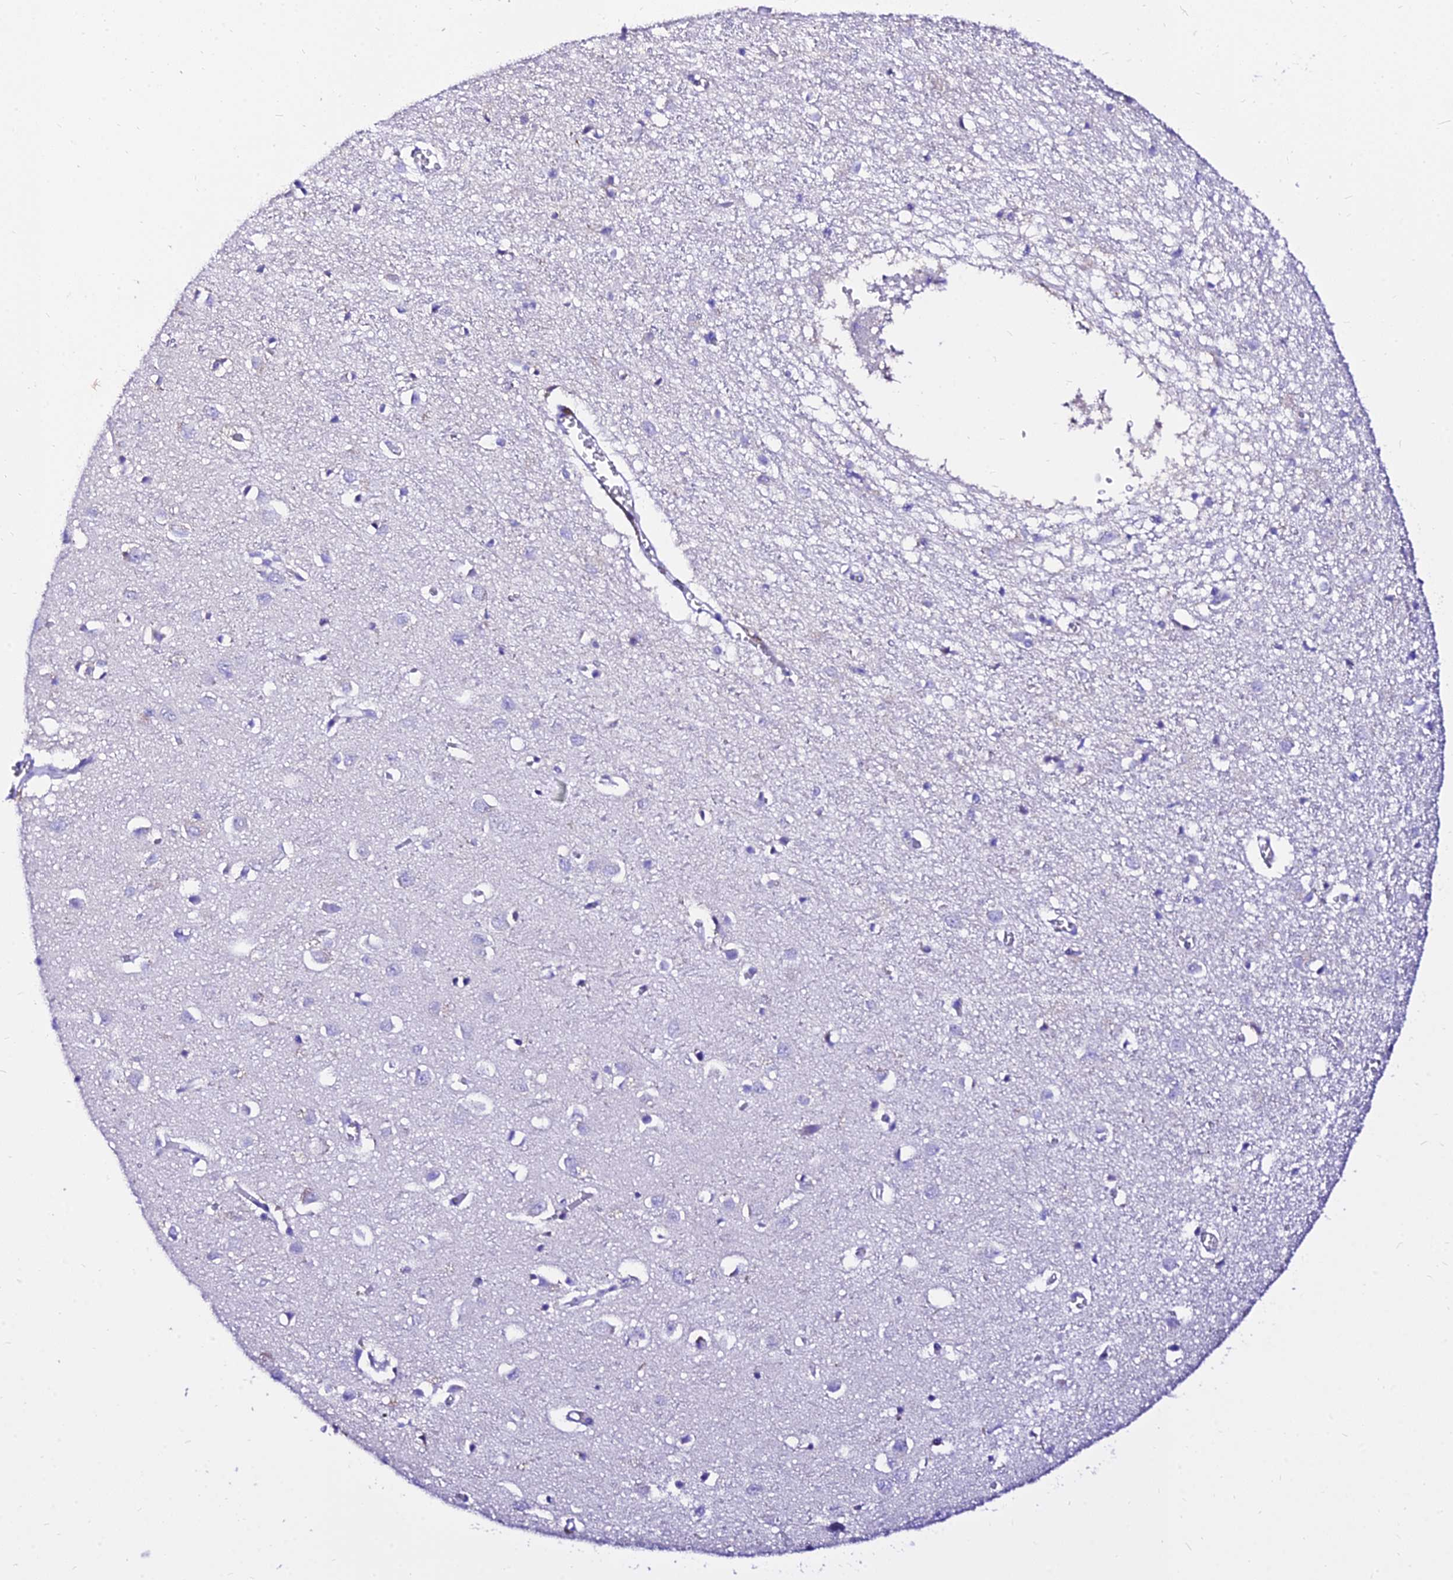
{"staining": {"intensity": "negative", "quantity": "none", "location": "none"}, "tissue": "cerebral cortex", "cell_type": "Endothelial cells", "image_type": "normal", "snomed": [{"axis": "morphology", "description": "Normal tissue, NOS"}, {"axis": "topography", "description": "Cerebral cortex"}], "caption": "IHC micrograph of unremarkable cerebral cortex stained for a protein (brown), which exhibits no positivity in endothelial cells.", "gene": "DEFB106A", "patient": {"sex": "female", "age": 64}}